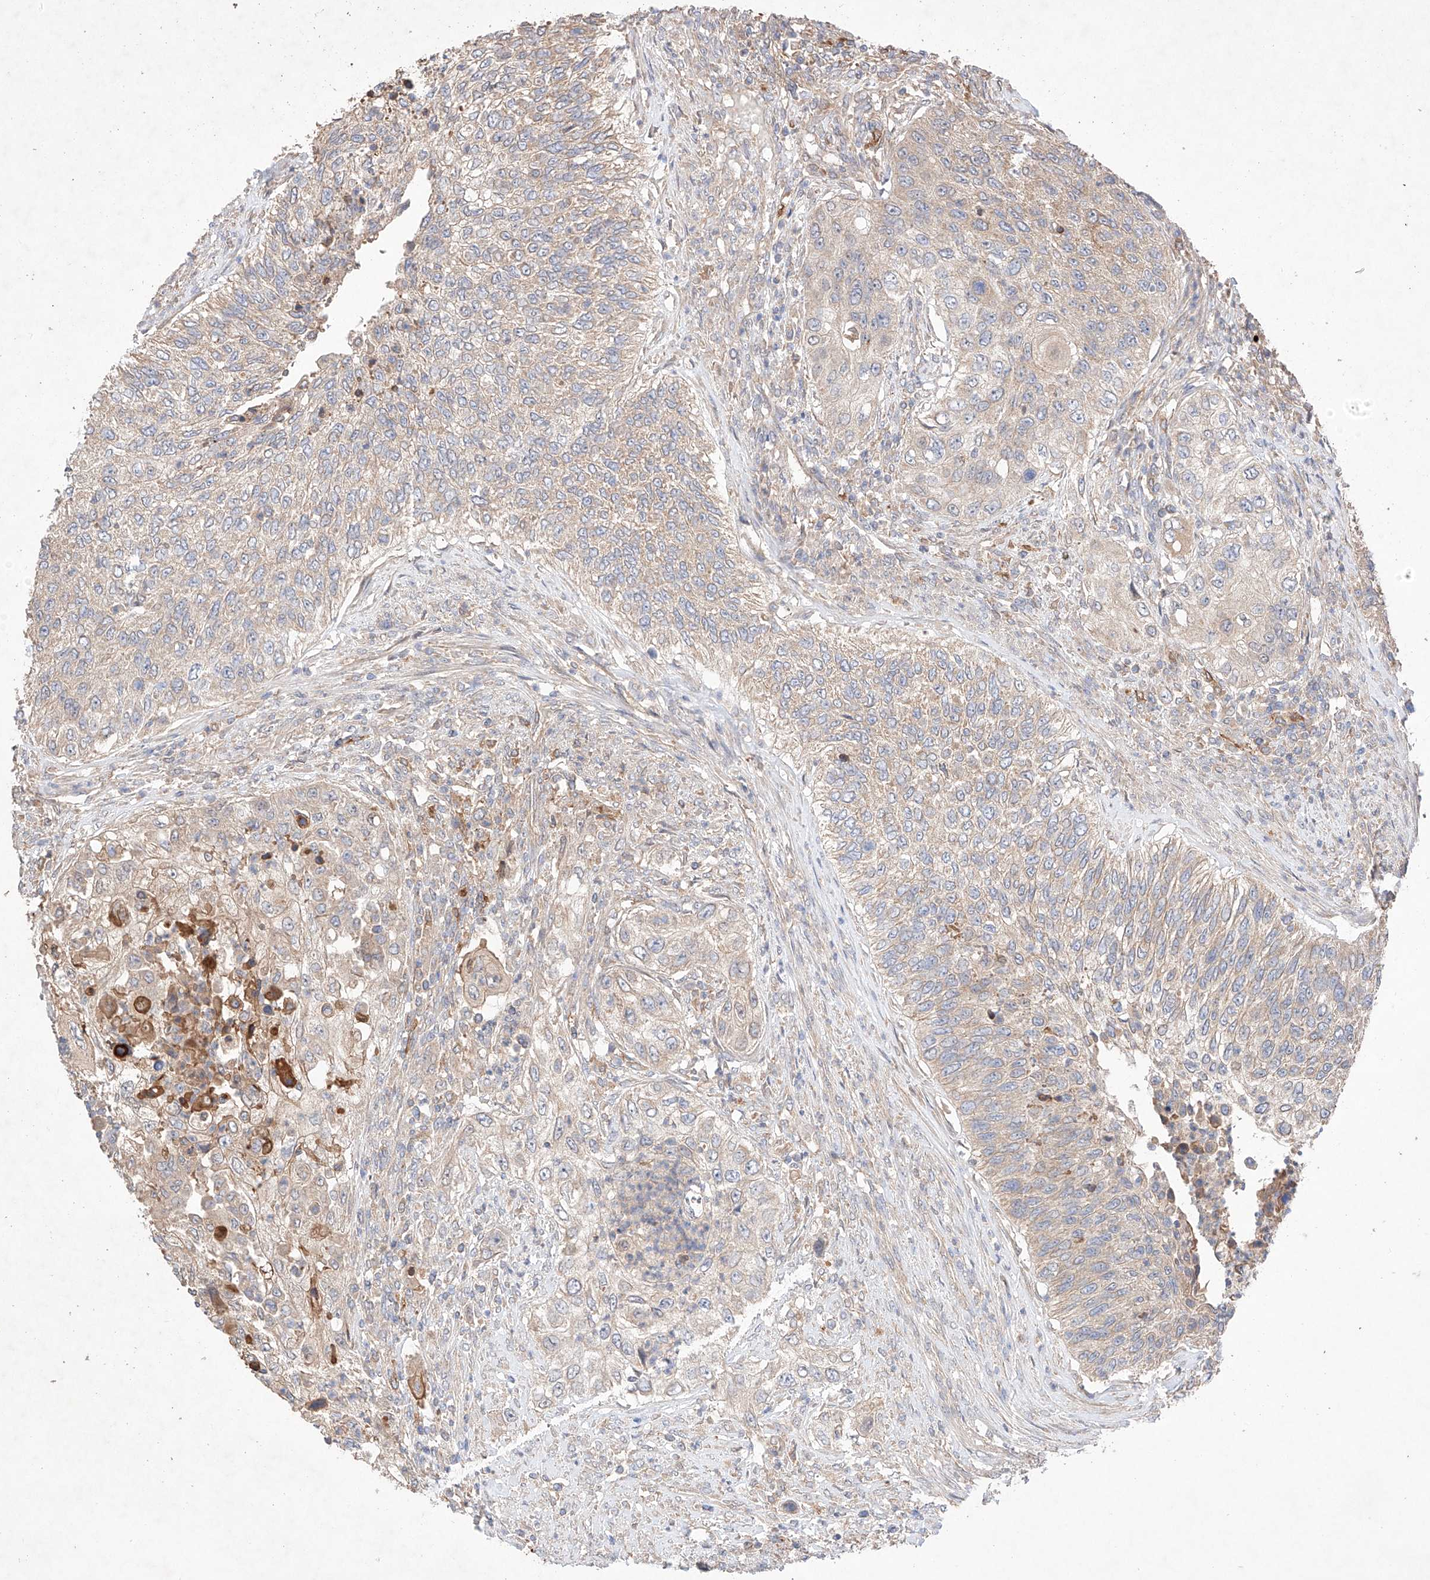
{"staining": {"intensity": "weak", "quantity": "<25%", "location": "cytoplasmic/membranous"}, "tissue": "urothelial cancer", "cell_type": "Tumor cells", "image_type": "cancer", "snomed": [{"axis": "morphology", "description": "Urothelial carcinoma, High grade"}, {"axis": "topography", "description": "Urinary bladder"}], "caption": "The immunohistochemistry (IHC) histopathology image has no significant staining in tumor cells of urothelial cancer tissue.", "gene": "C6orf62", "patient": {"sex": "female", "age": 60}}